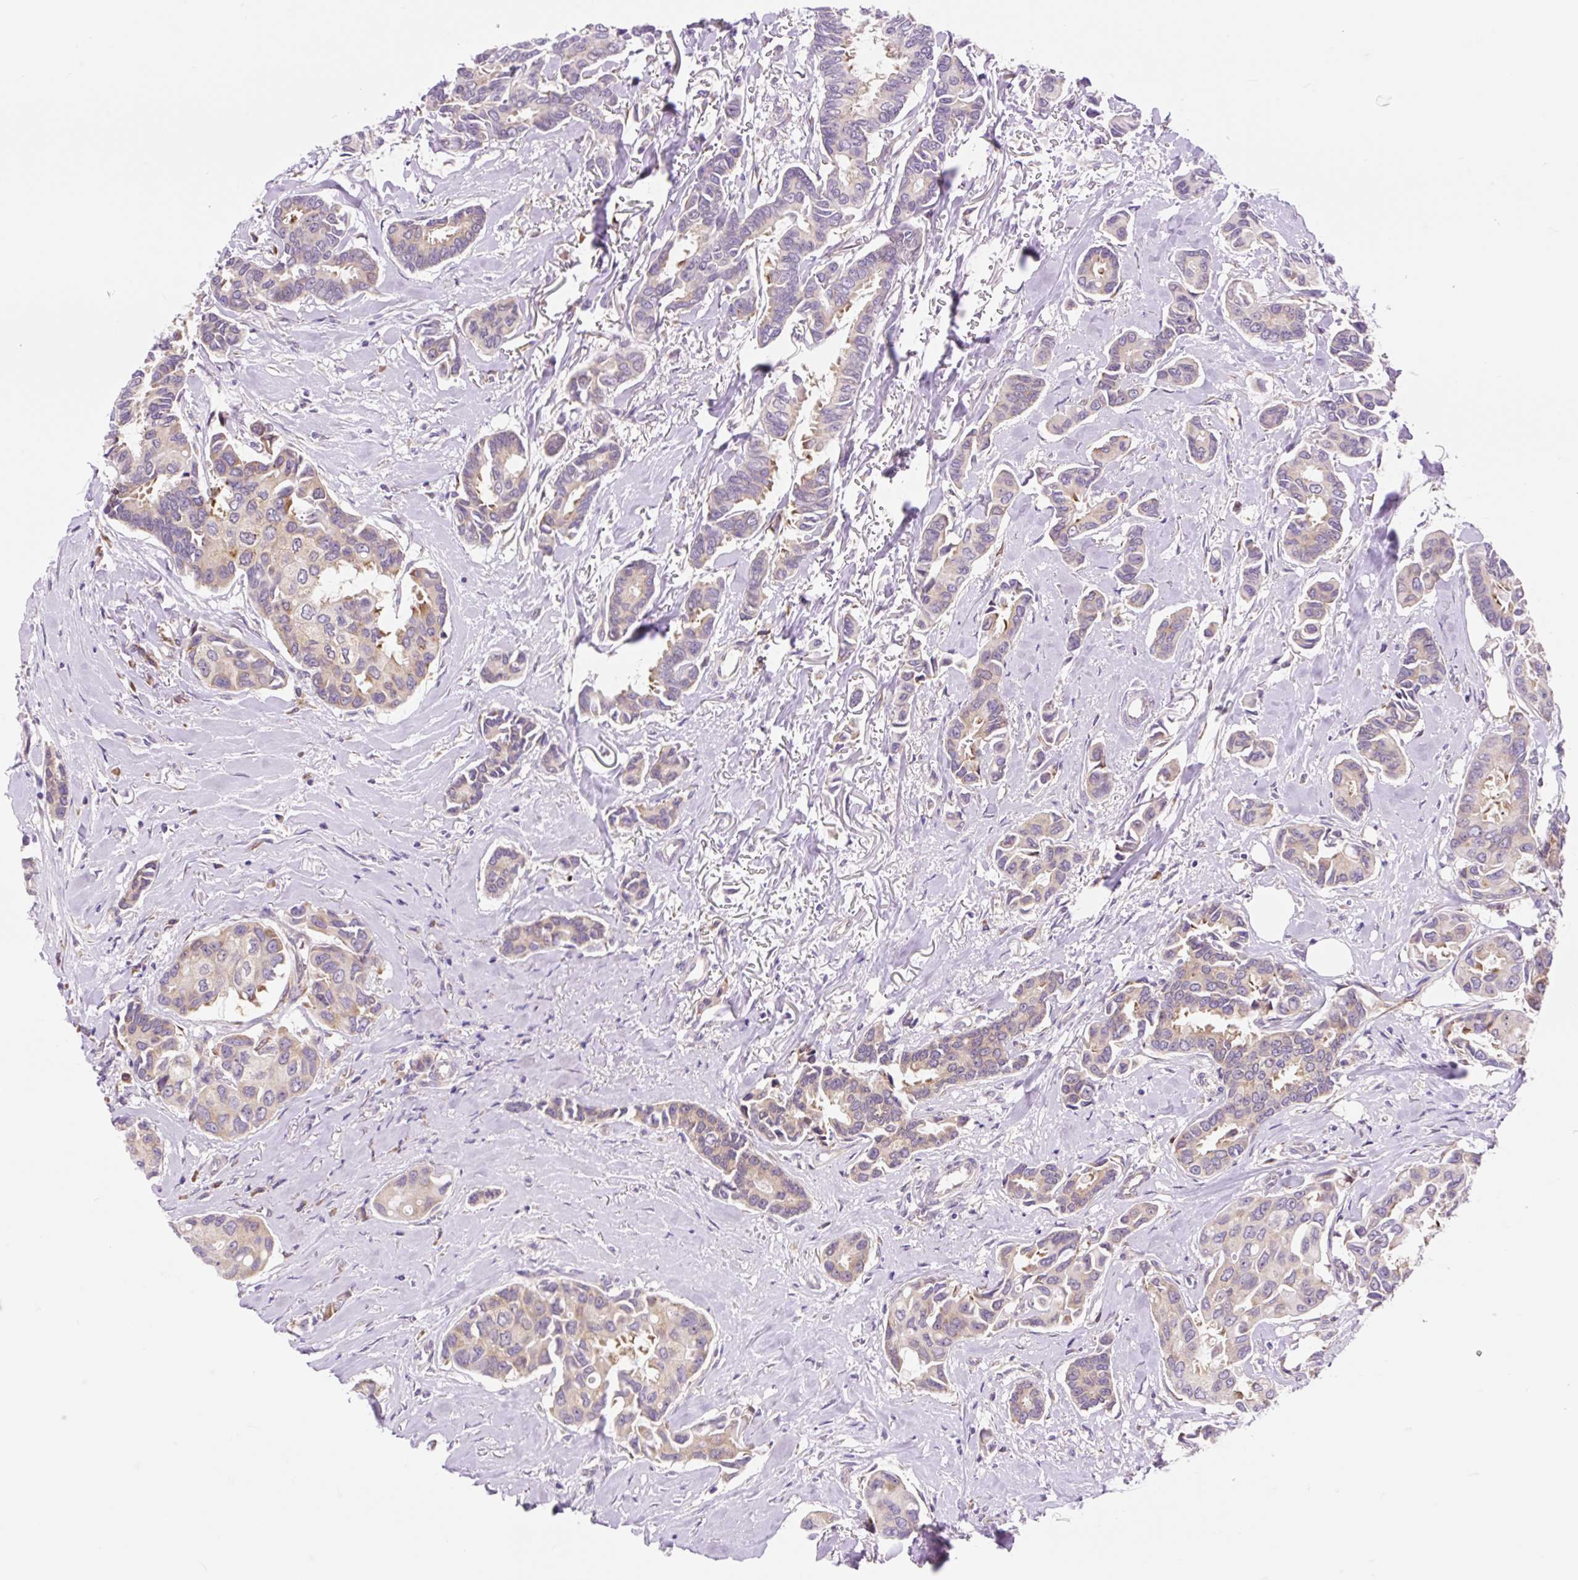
{"staining": {"intensity": "weak", "quantity": "25%-75%", "location": "cytoplasmic/membranous"}, "tissue": "breast cancer", "cell_type": "Tumor cells", "image_type": "cancer", "snomed": [{"axis": "morphology", "description": "Duct carcinoma"}, {"axis": "topography", "description": "Breast"}], "caption": "Breast infiltrating ductal carcinoma stained for a protein demonstrates weak cytoplasmic/membranous positivity in tumor cells.", "gene": "GPR45", "patient": {"sex": "female", "age": 73}}